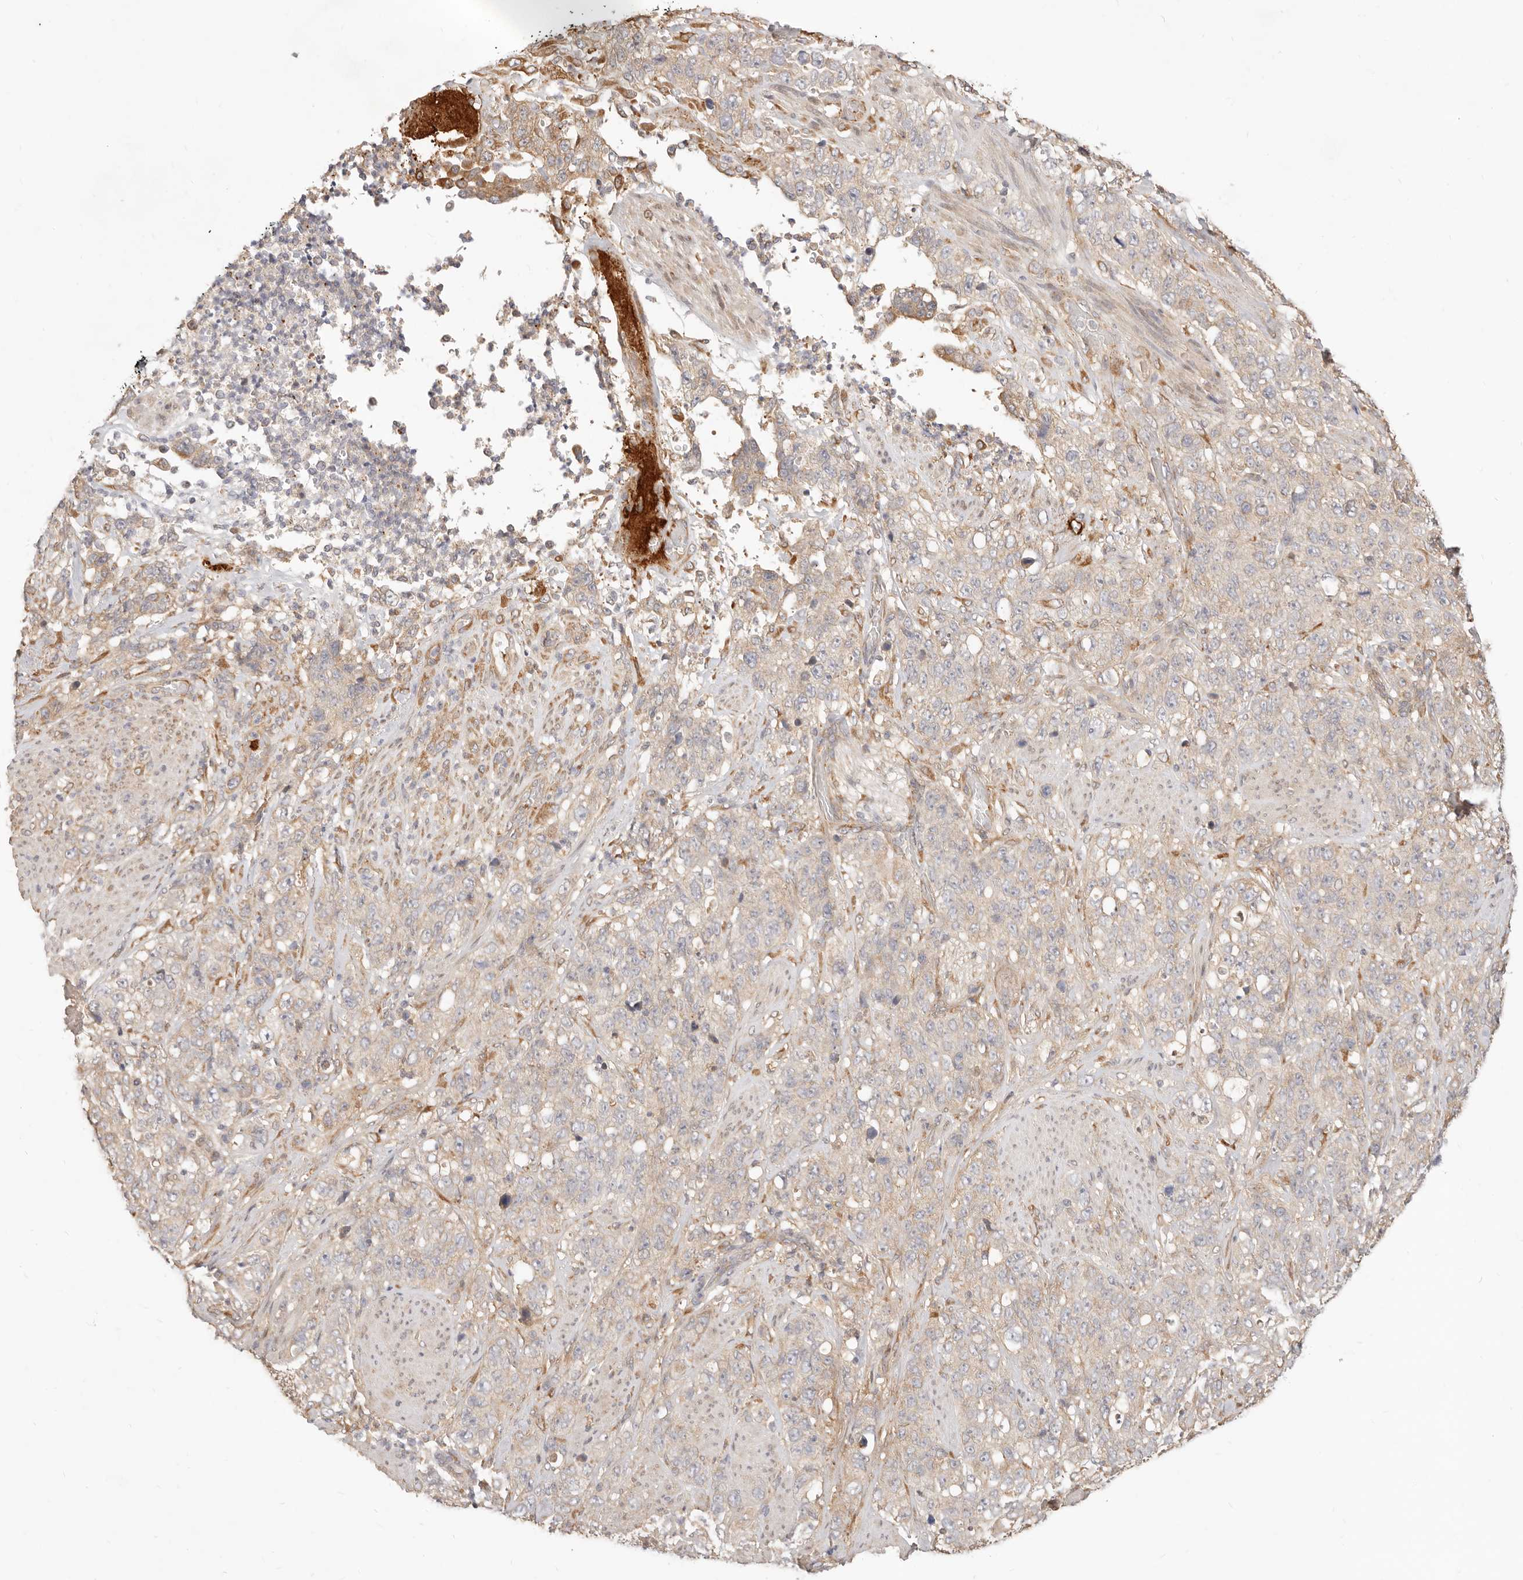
{"staining": {"intensity": "negative", "quantity": "none", "location": "none"}, "tissue": "stomach cancer", "cell_type": "Tumor cells", "image_type": "cancer", "snomed": [{"axis": "morphology", "description": "Adenocarcinoma, NOS"}, {"axis": "topography", "description": "Stomach"}], "caption": "Immunohistochemistry (IHC) histopathology image of stomach cancer (adenocarcinoma) stained for a protein (brown), which displays no positivity in tumor cells.", "gene": "UBXN10", "patient": {"sex": "male", "age": 48}}